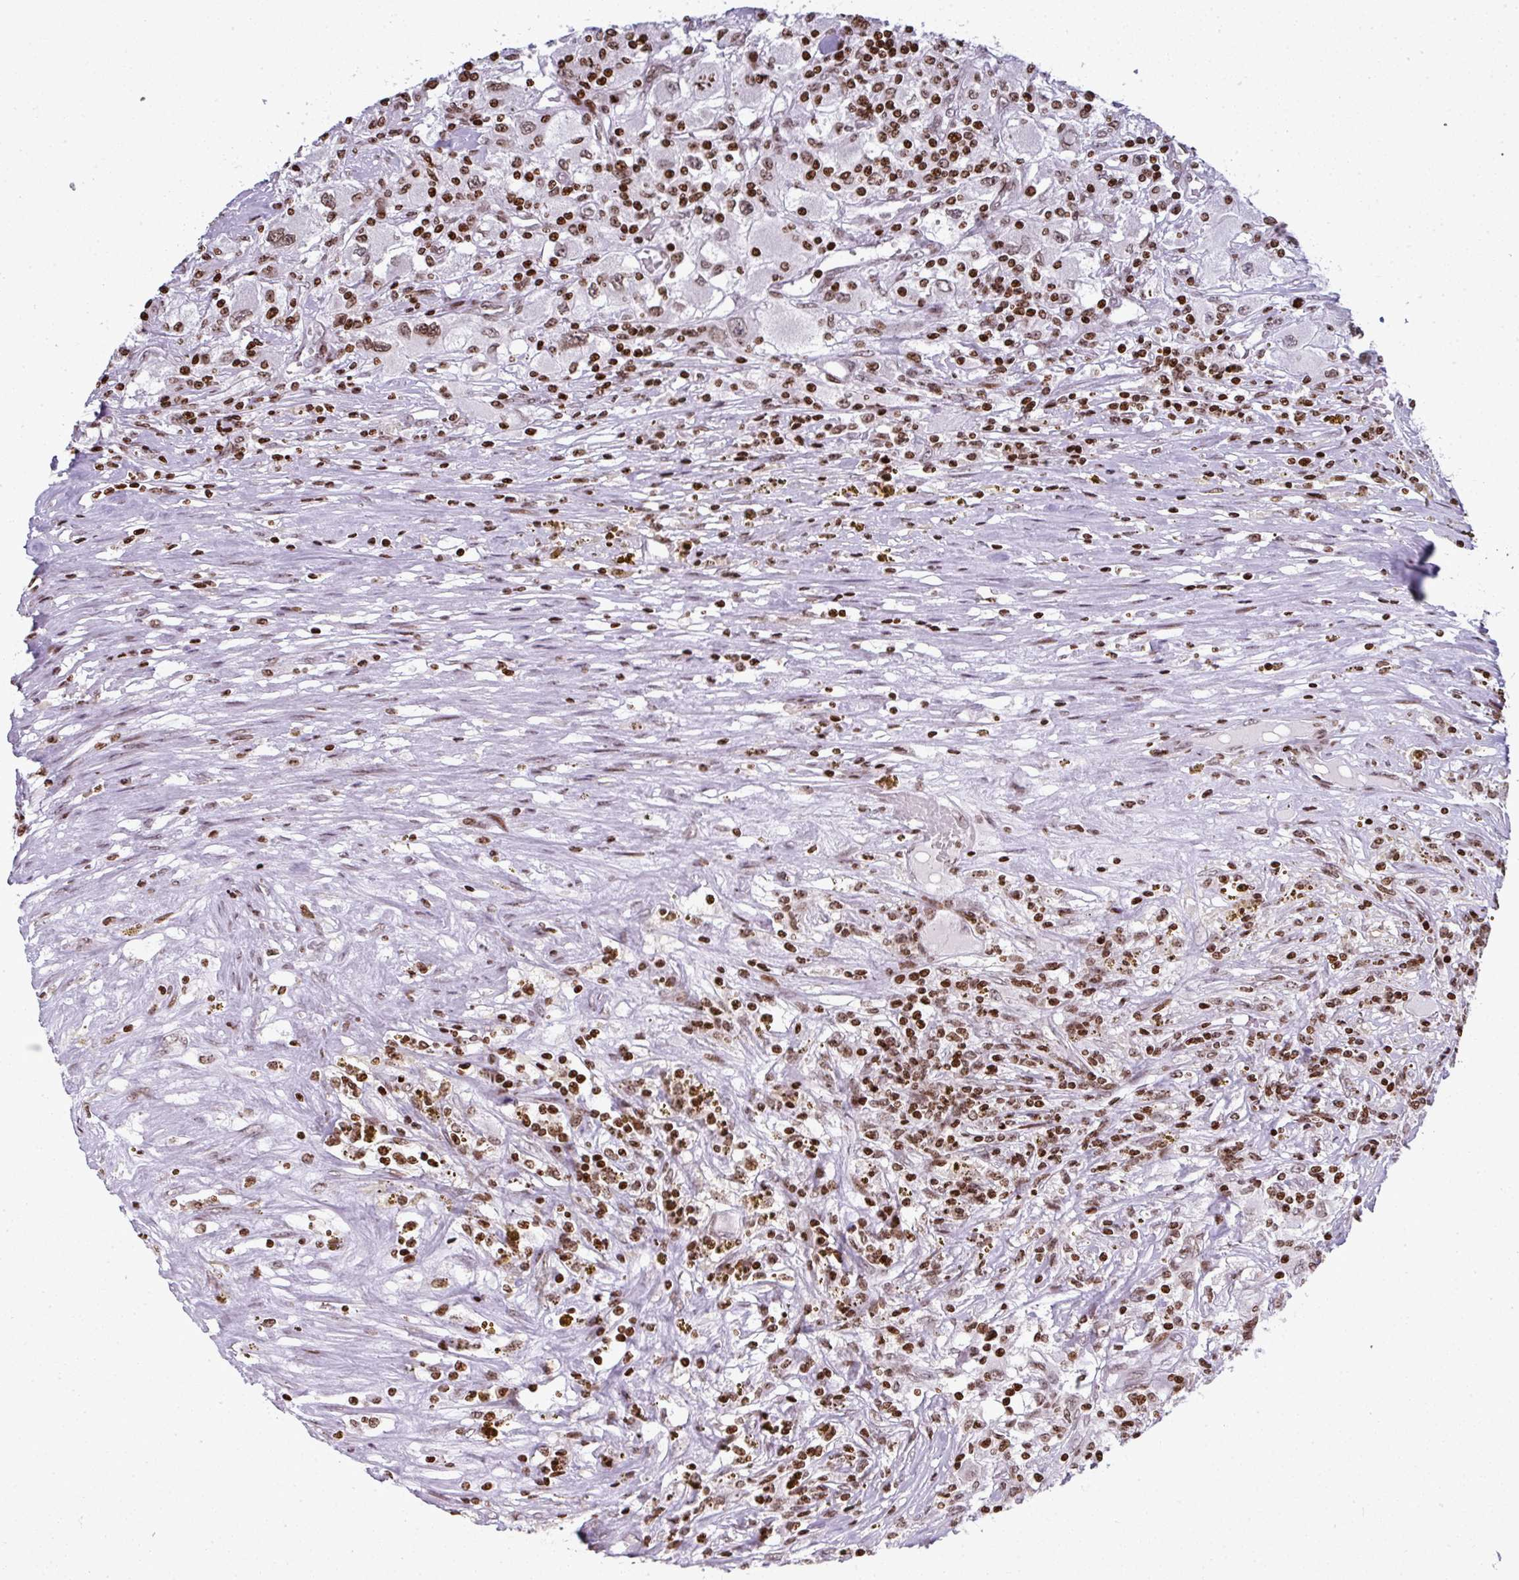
{"staining": {"intensity": "weak", "quantity": ">75%", "location": "nuclear"}, "tissue": "renal cancer", "cell_type": "Tumor cells", "image_type": "cancer", "snomed": [{"axis": "morphology", "description": "Adenocarcinoma, NOS"}, {"axis": "topography", "description": "Kidney"}], "caption": "Immunohistochemical staining of adenocarcinoma (renal) shows low levels of weak nuclear protein positivity in approximately >75% of tumor cells.", "gene": "RASL11A", "patient": {"sex": "female", "age": 67}}